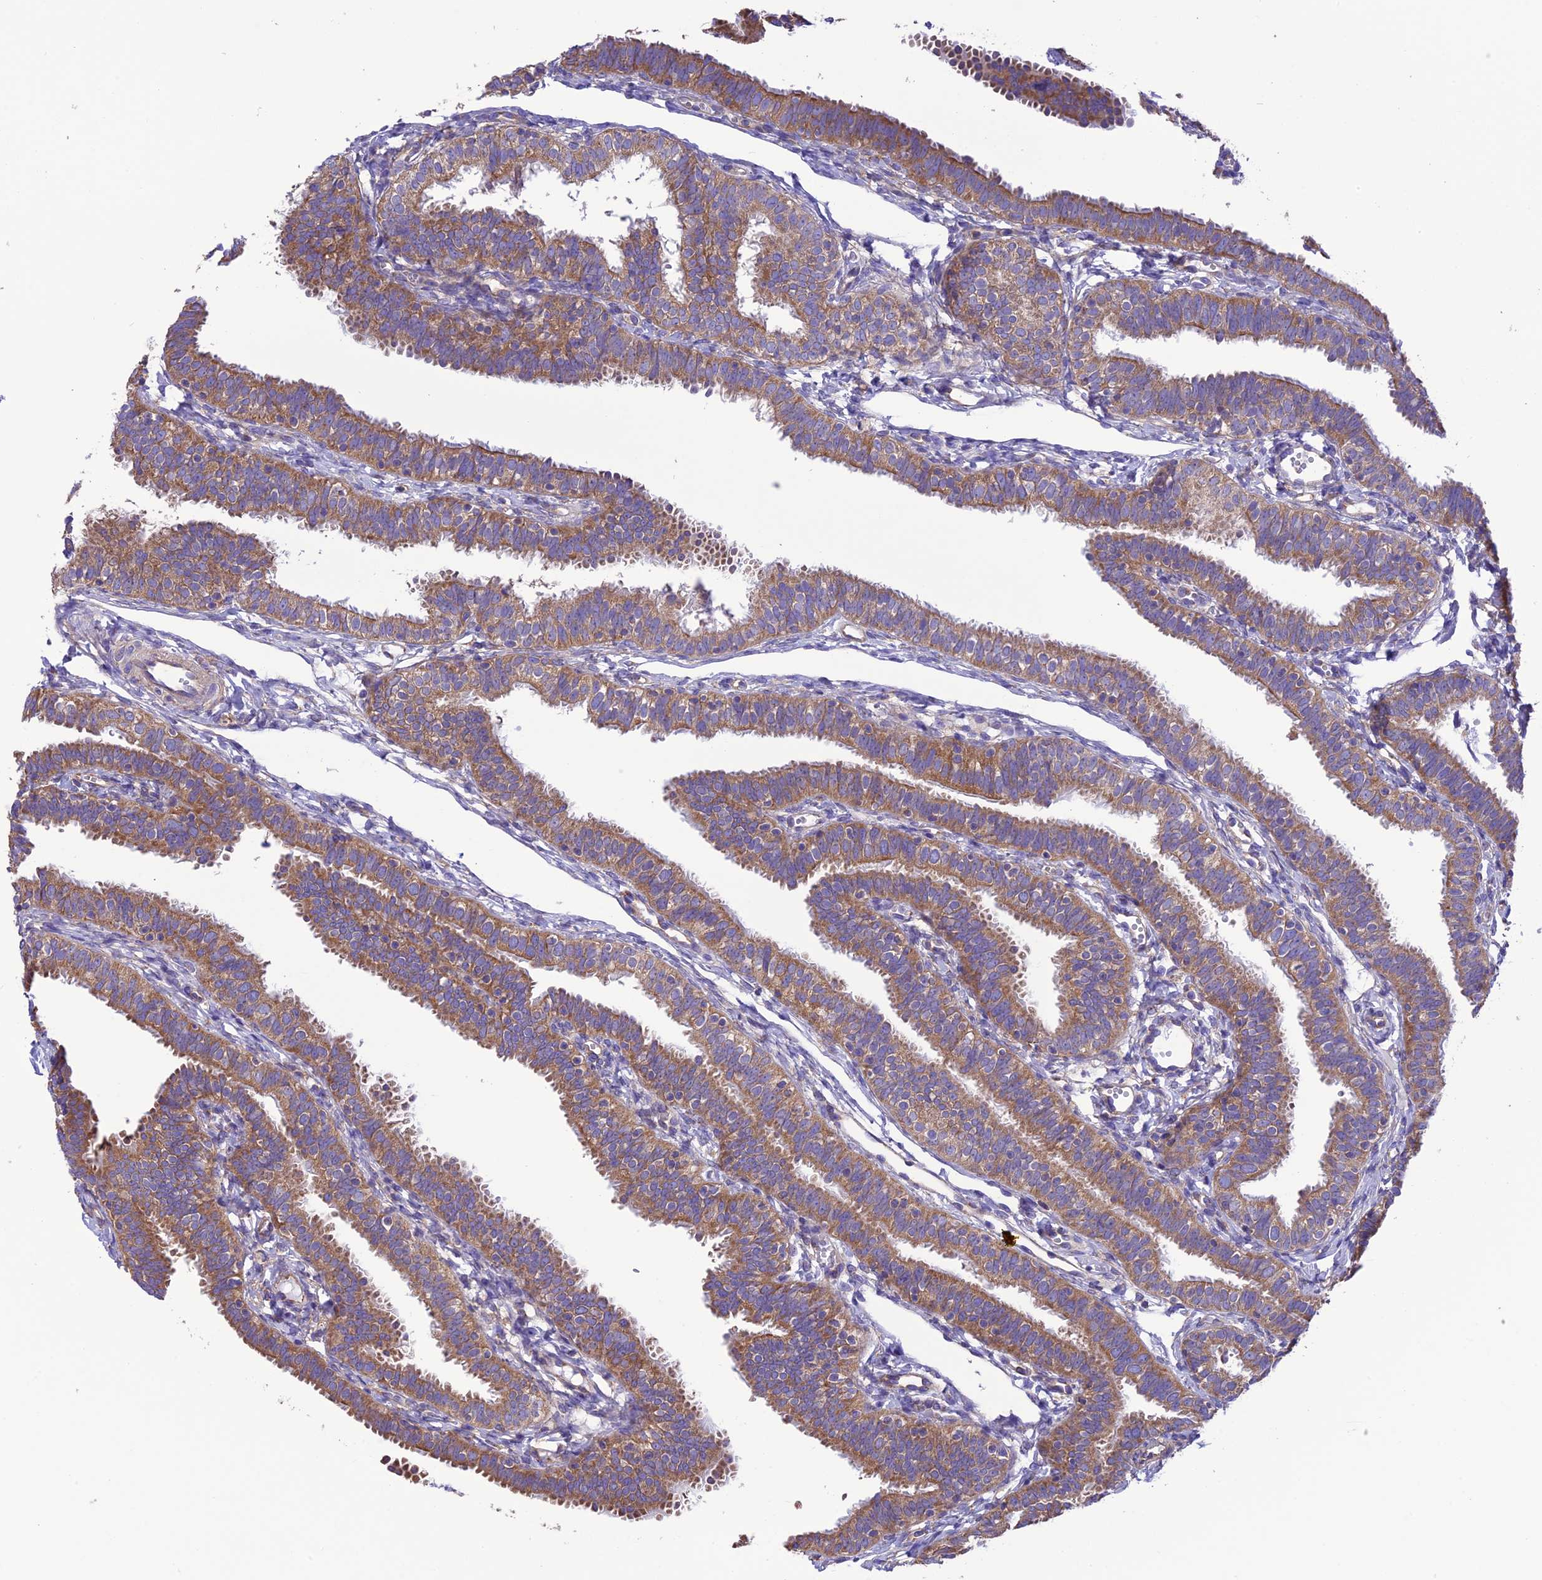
{"staining": {"intensity": "moderate", "quantity": ">75%", "location": "cytoplasmic/membranous"}, "tissue": "fallopian tube", "cell_type": "Glandular cells", "image_type": "normal", "snomed": [{"axis": "morphology", "description": "Normal tissue, NOS"}, {"axis": "topography", "description": "Fallopian tube"}], "caption": "Protein staining demonstrates moderate cytoplasmic/membranous positivity in approximately >75% of glandular cells in normal fallopian tube. Using DAB (brown) and hematoxylin (blue) stains, captured at high magnification using brightfield microscopy.", "gene": "MAP3K12", "patient": {"sex": "female", "age": 35}}